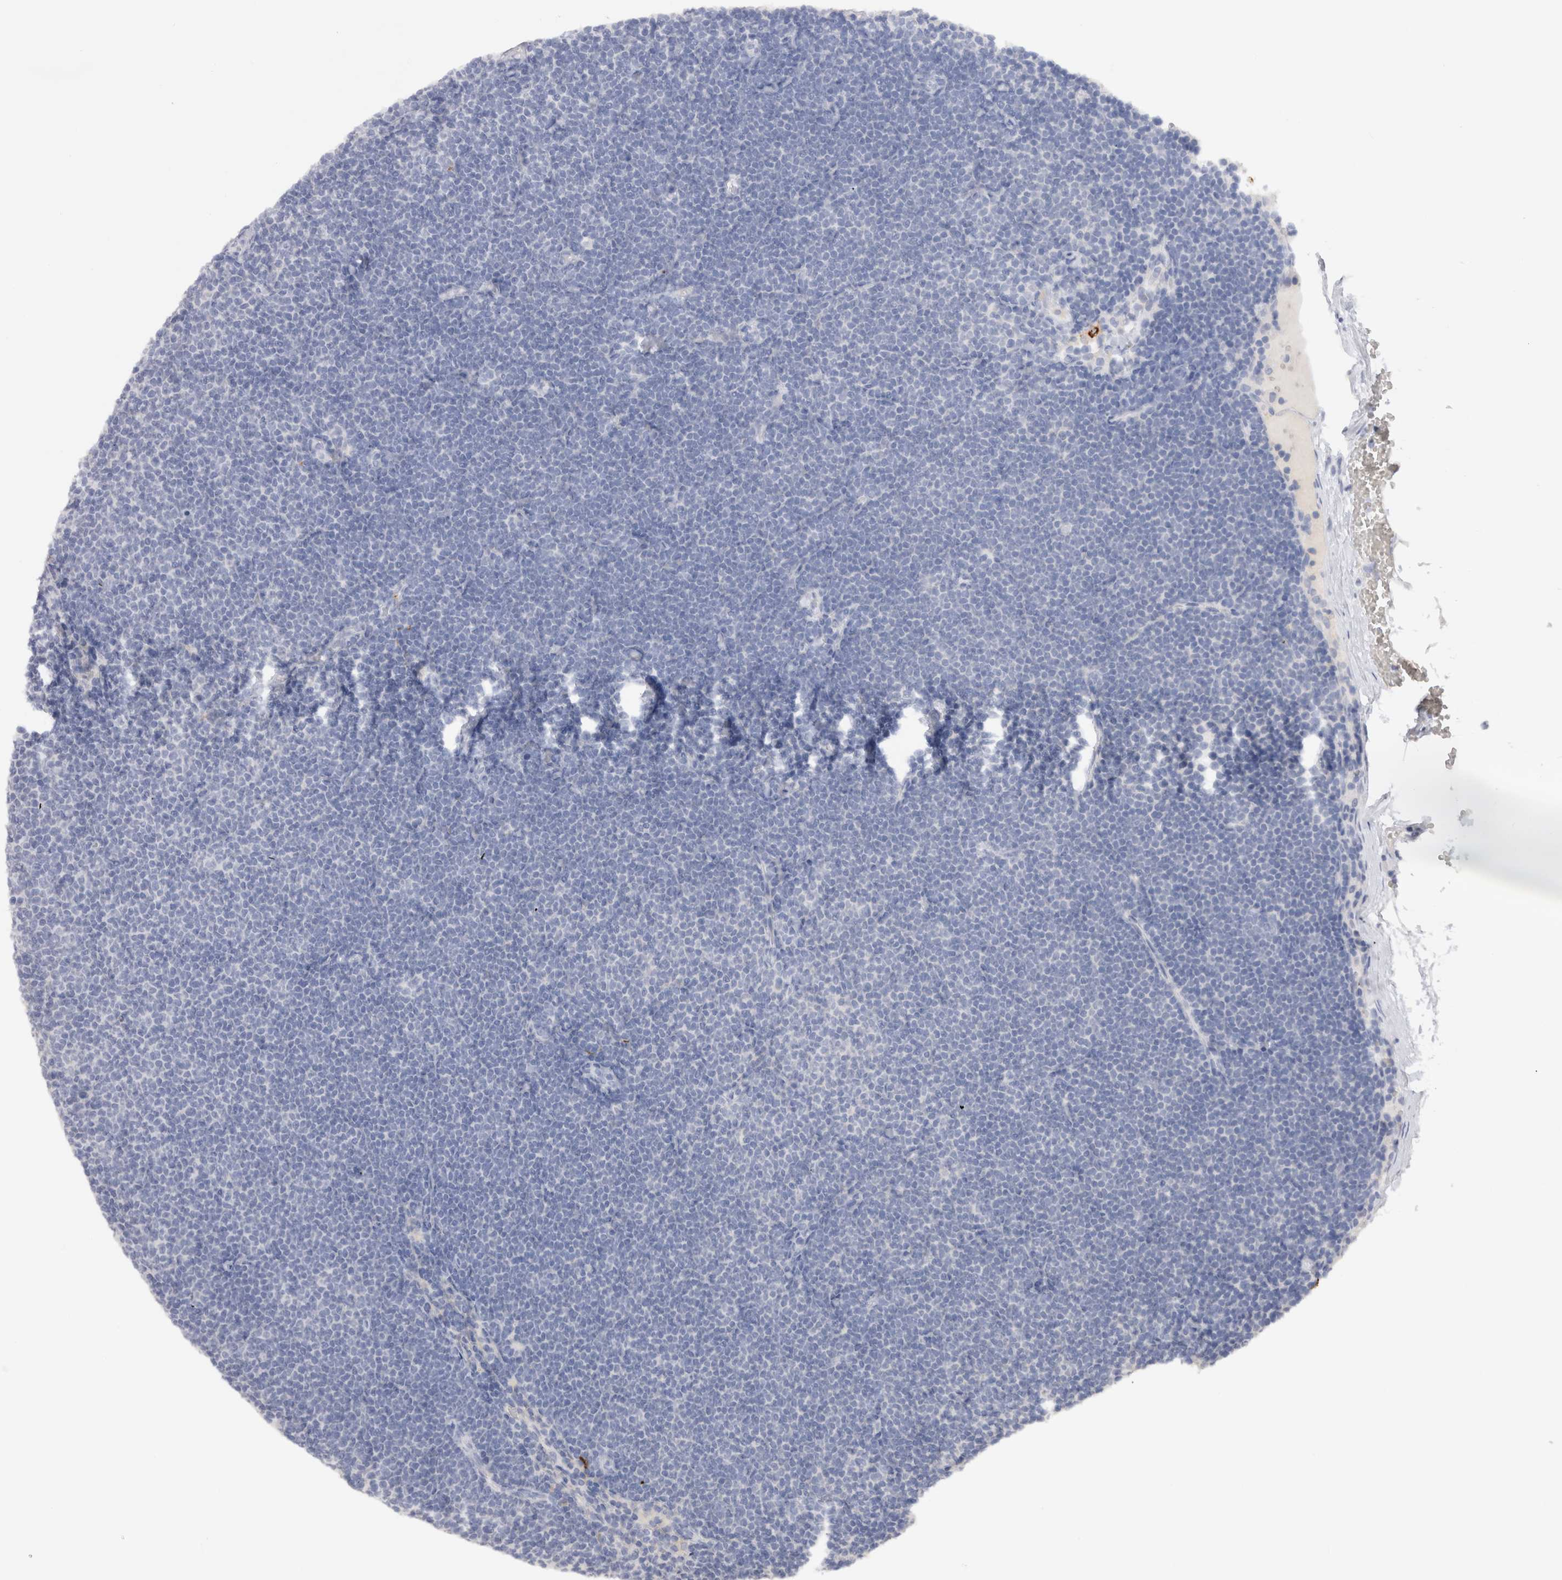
{"staining": {"intensity": "negative", "quantity": "none", "location": "none"}, "tissue": "lymphoma", "cell_type": "Tumor cells", "image_type": "cancer", "snomed": [{"axis": "morphology", "description": "Malignant lymphoma, non-Hodgkin's type, Low grade"}, {"axis": "topography", "description": "Lymph node"}], "caption": "Immunohistochemistry (IHC) of human lymphoma demonstrates no expression in tumor cells.", "gene": "LAMP3", "patient": {"sex": "female", "age": 53}}